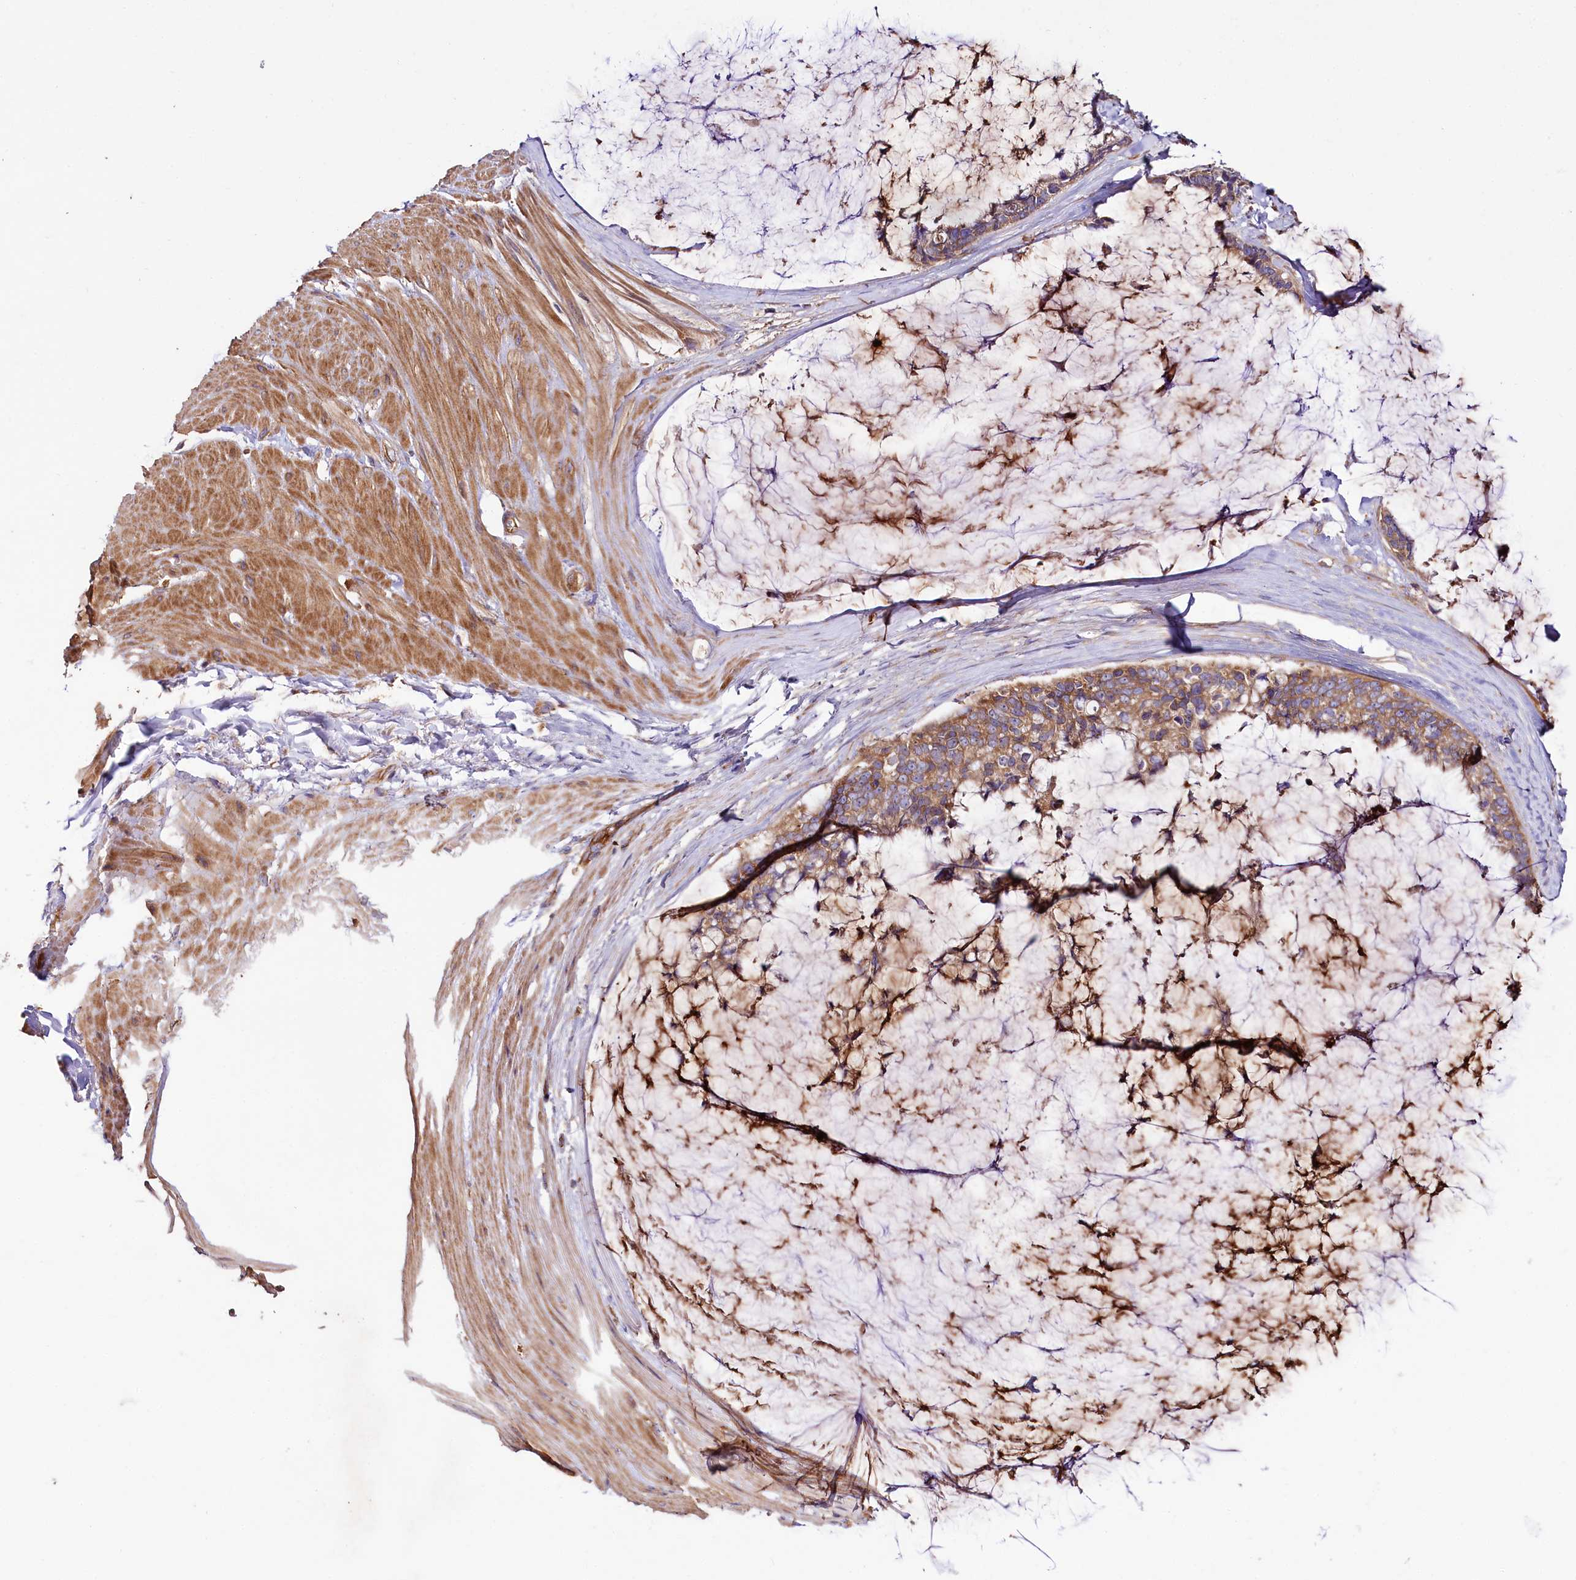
{"staining": {"intensity": "moderate", "quantity": ">75%", "location": "cytoplasmic/membranous"}, "tissue": "ovarian cancer", "cell_type": "Tumor cells", "image_type": "cancer", "snomed": [{"axis": "morphology", "description": "Cystadenocarcinoma, mucinous, NOS"}, {"axis": "topography", "description": "Ovary"}], "caption": "Ovarian mucinous cystadenocarcinoma was stained to show a protein in brown. There is medium levels of moderate cytoplasmic/membranous expression in approximately >75% of tumor cells.", "gene": "CEP295", "patient": {"sex": "female", "age": 39}}